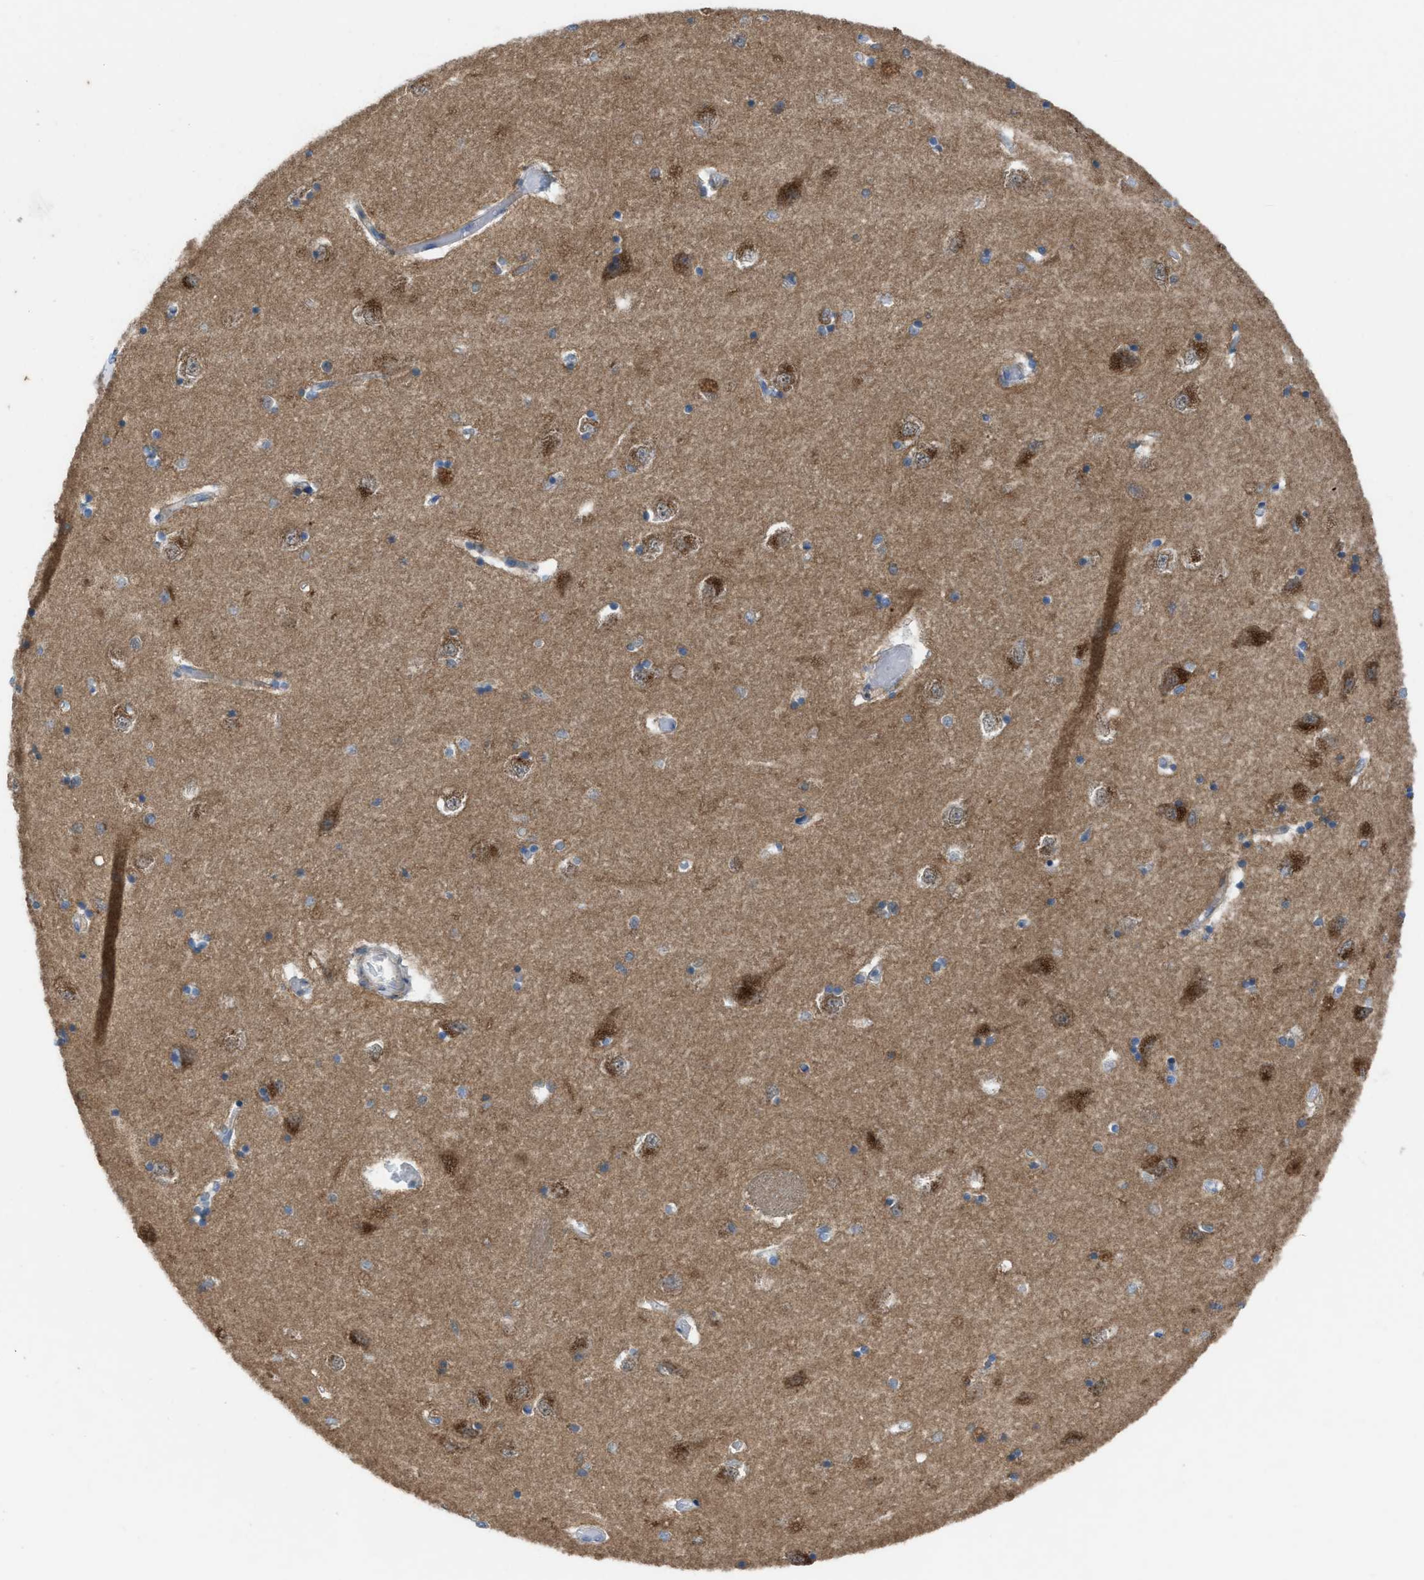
{"staining": {"intensity": "negative", "quantity": "none", "location": "none"}, "tissue": "hippocampus", "cell_type": "Glial cells", "image_type": "normal", "snomed": [{"axis": "morphology", "description": "Normal tissue, NOS"}, {"axis": "topography", "description": "Hippocampus"}], "caption": "Human hippocampus stained for a protein using IHC exhibits no expression in glial cells.", "gene": "PLAA", "patient": {"sex": "male", "age": 45}}